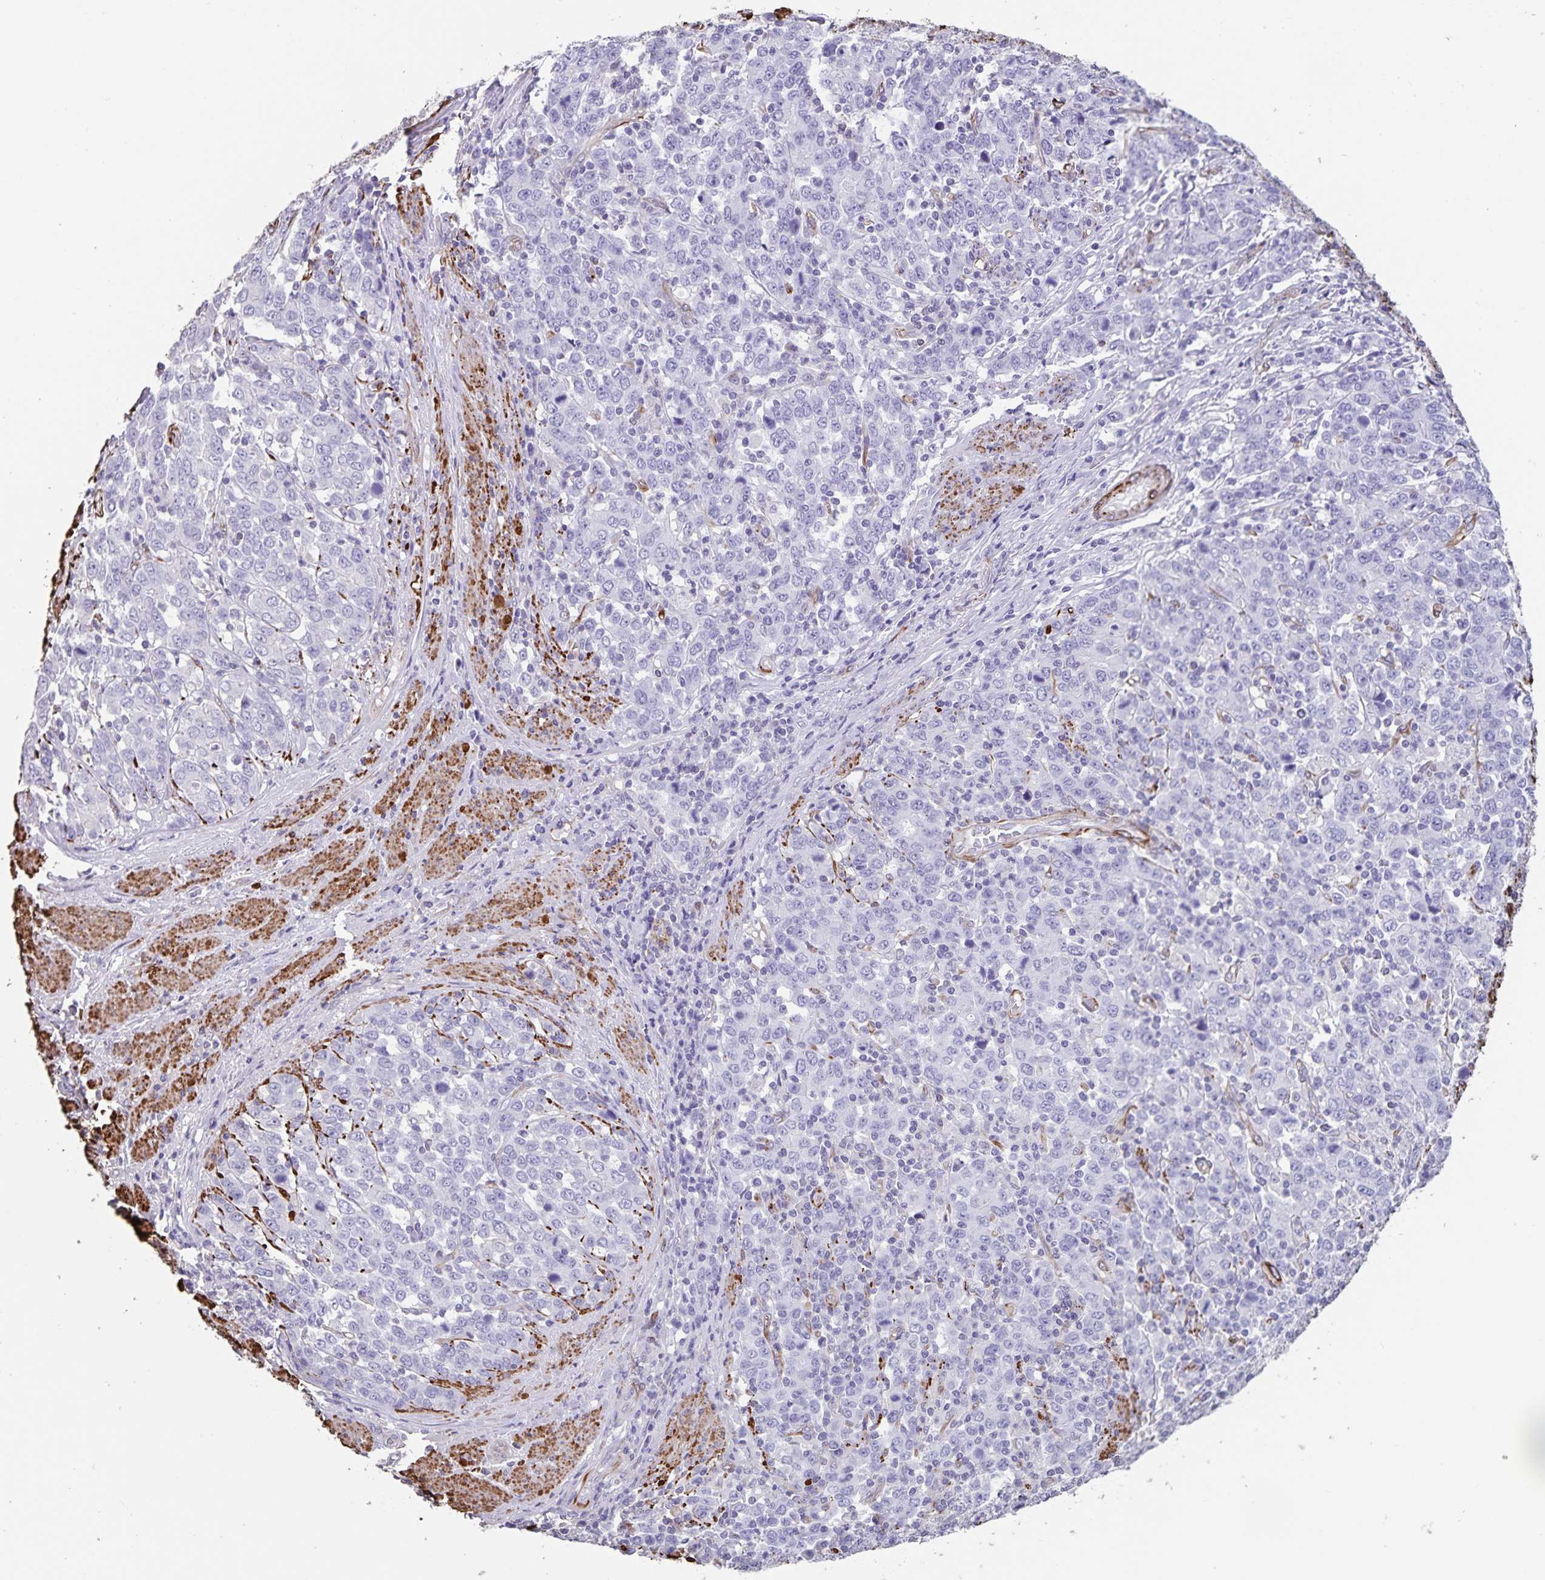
{"staining": {"intensity": "negative", "quantity": "none", "location": "none"}, "tissue": "stomach cancer", "cell_type": "Tumor cells", "image_type": "cancer", "snomed": [{"axis": "morphology", "description": "Adenocarcinoma, NOS"}, {"axis": "topography", "description": "Stomach, upper"}], "caption": "This is a histopathology image of immunohistochemistry staining of stomach adenocarcinoma, which shows no positivity in tumor cells. The staining was performed using DAB (3,3'-diaminobenzidine) to visualize the protein expression in brown, while the nuclei were stained in blue with hematoxylin (Magnification: 20x).", "gene": "SYNM", "patient": {"sex": "male", "age": 69}}